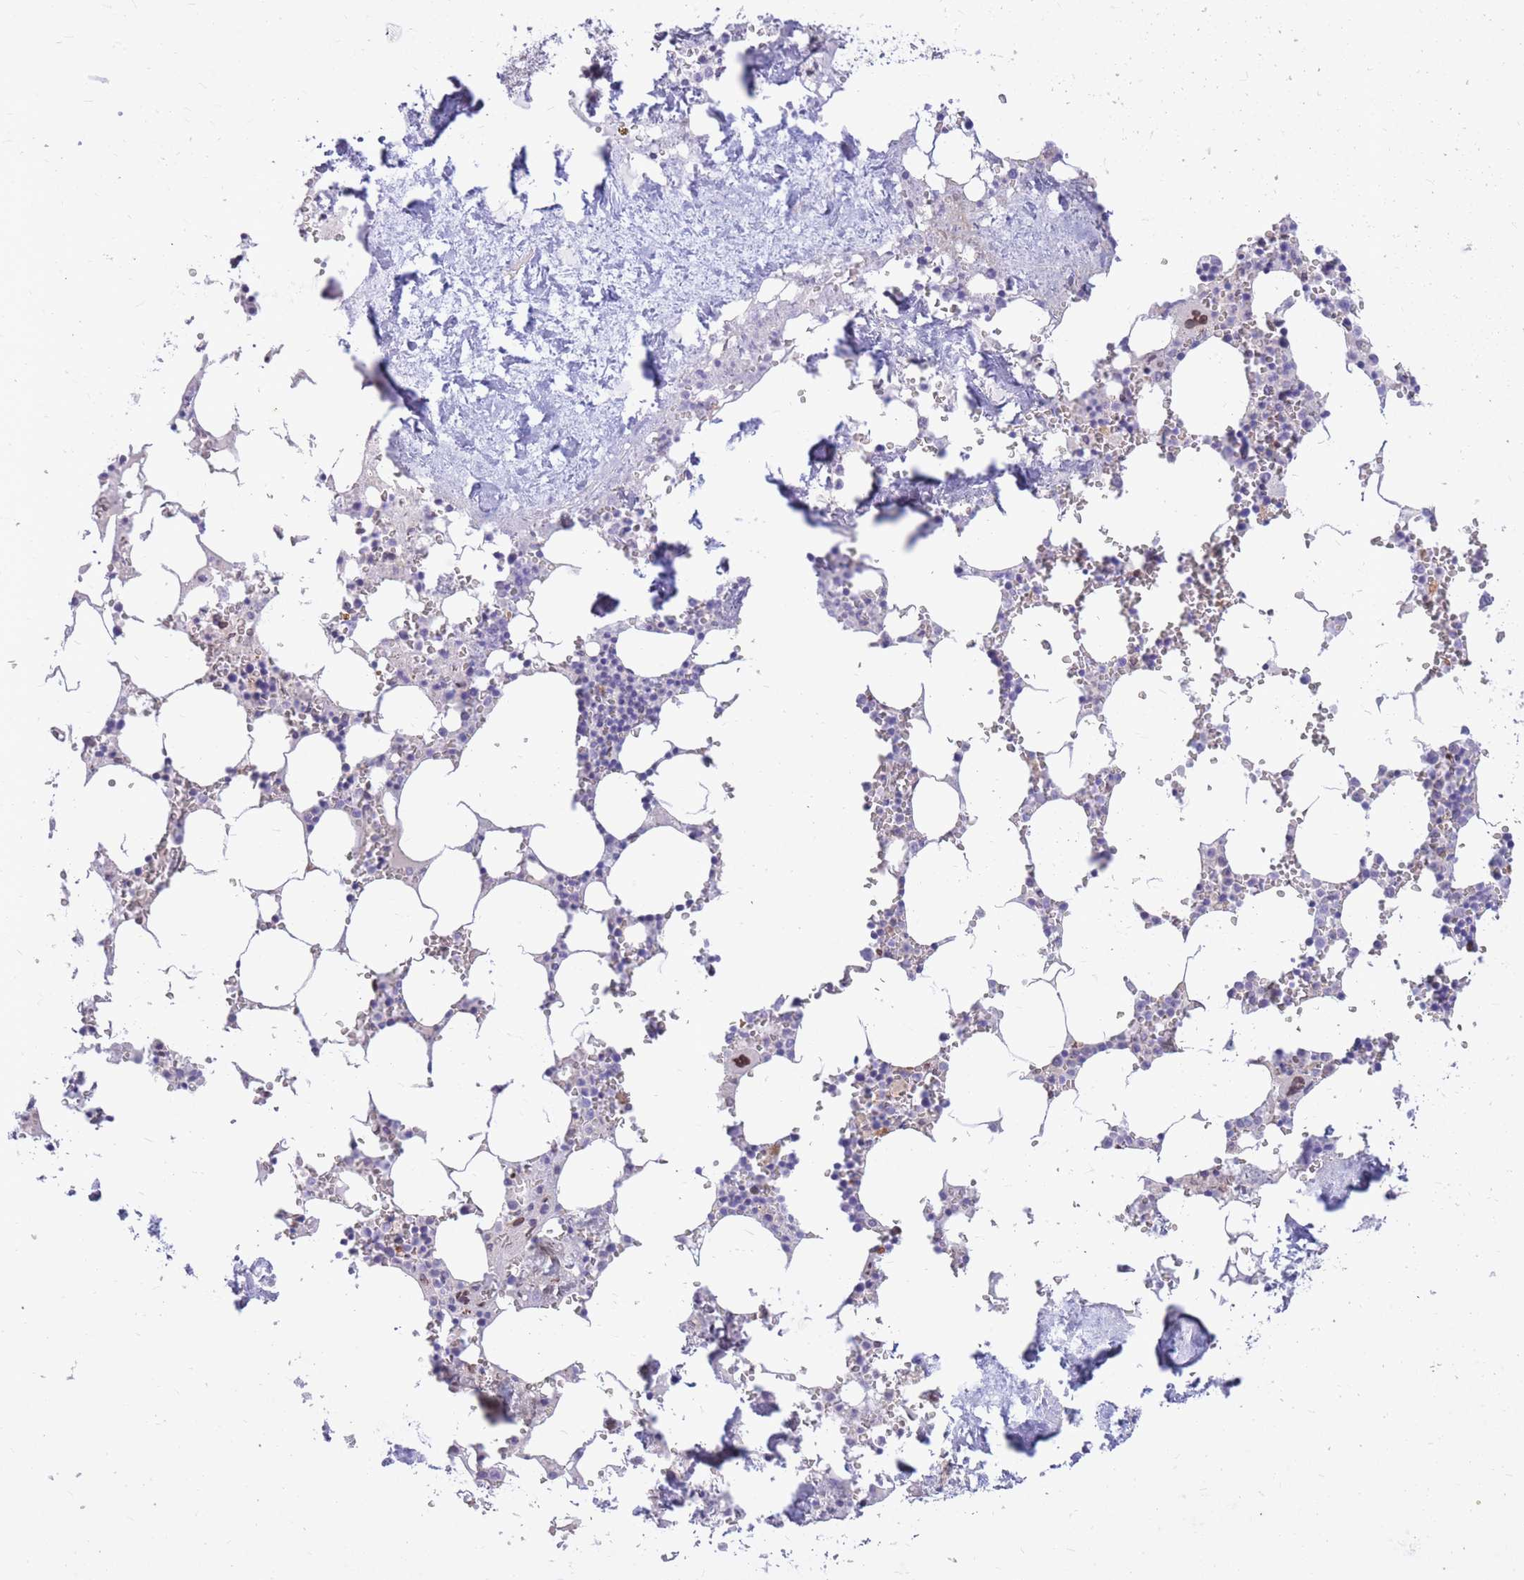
{"staining": {"intensity": "negative", "quantity": "none", "location": "none"}, "tissue": "bone marrow", "cell_type": "Hematopoietic cells", "image_type": "normal", "snomed": [{"axis": "morphology", "description": "Normal tissue, NOS"}, {"axis": "topography", "description": "Bone marrow"}], "caption": "High power microscopy image of an immunohistochemistry (IHC) micrograph of benign bone marrow, revealing no significant expression in hematopoietic cells. The staining was performed using DAB (3,3'-diaminobenzidine) to visualize the protein expression in brown, while the nuclei were stained in blue with hematoxylin (Magnification: 20x).", "gene": "HOOK2", "patient": {"sex": "male", "age": 54}}